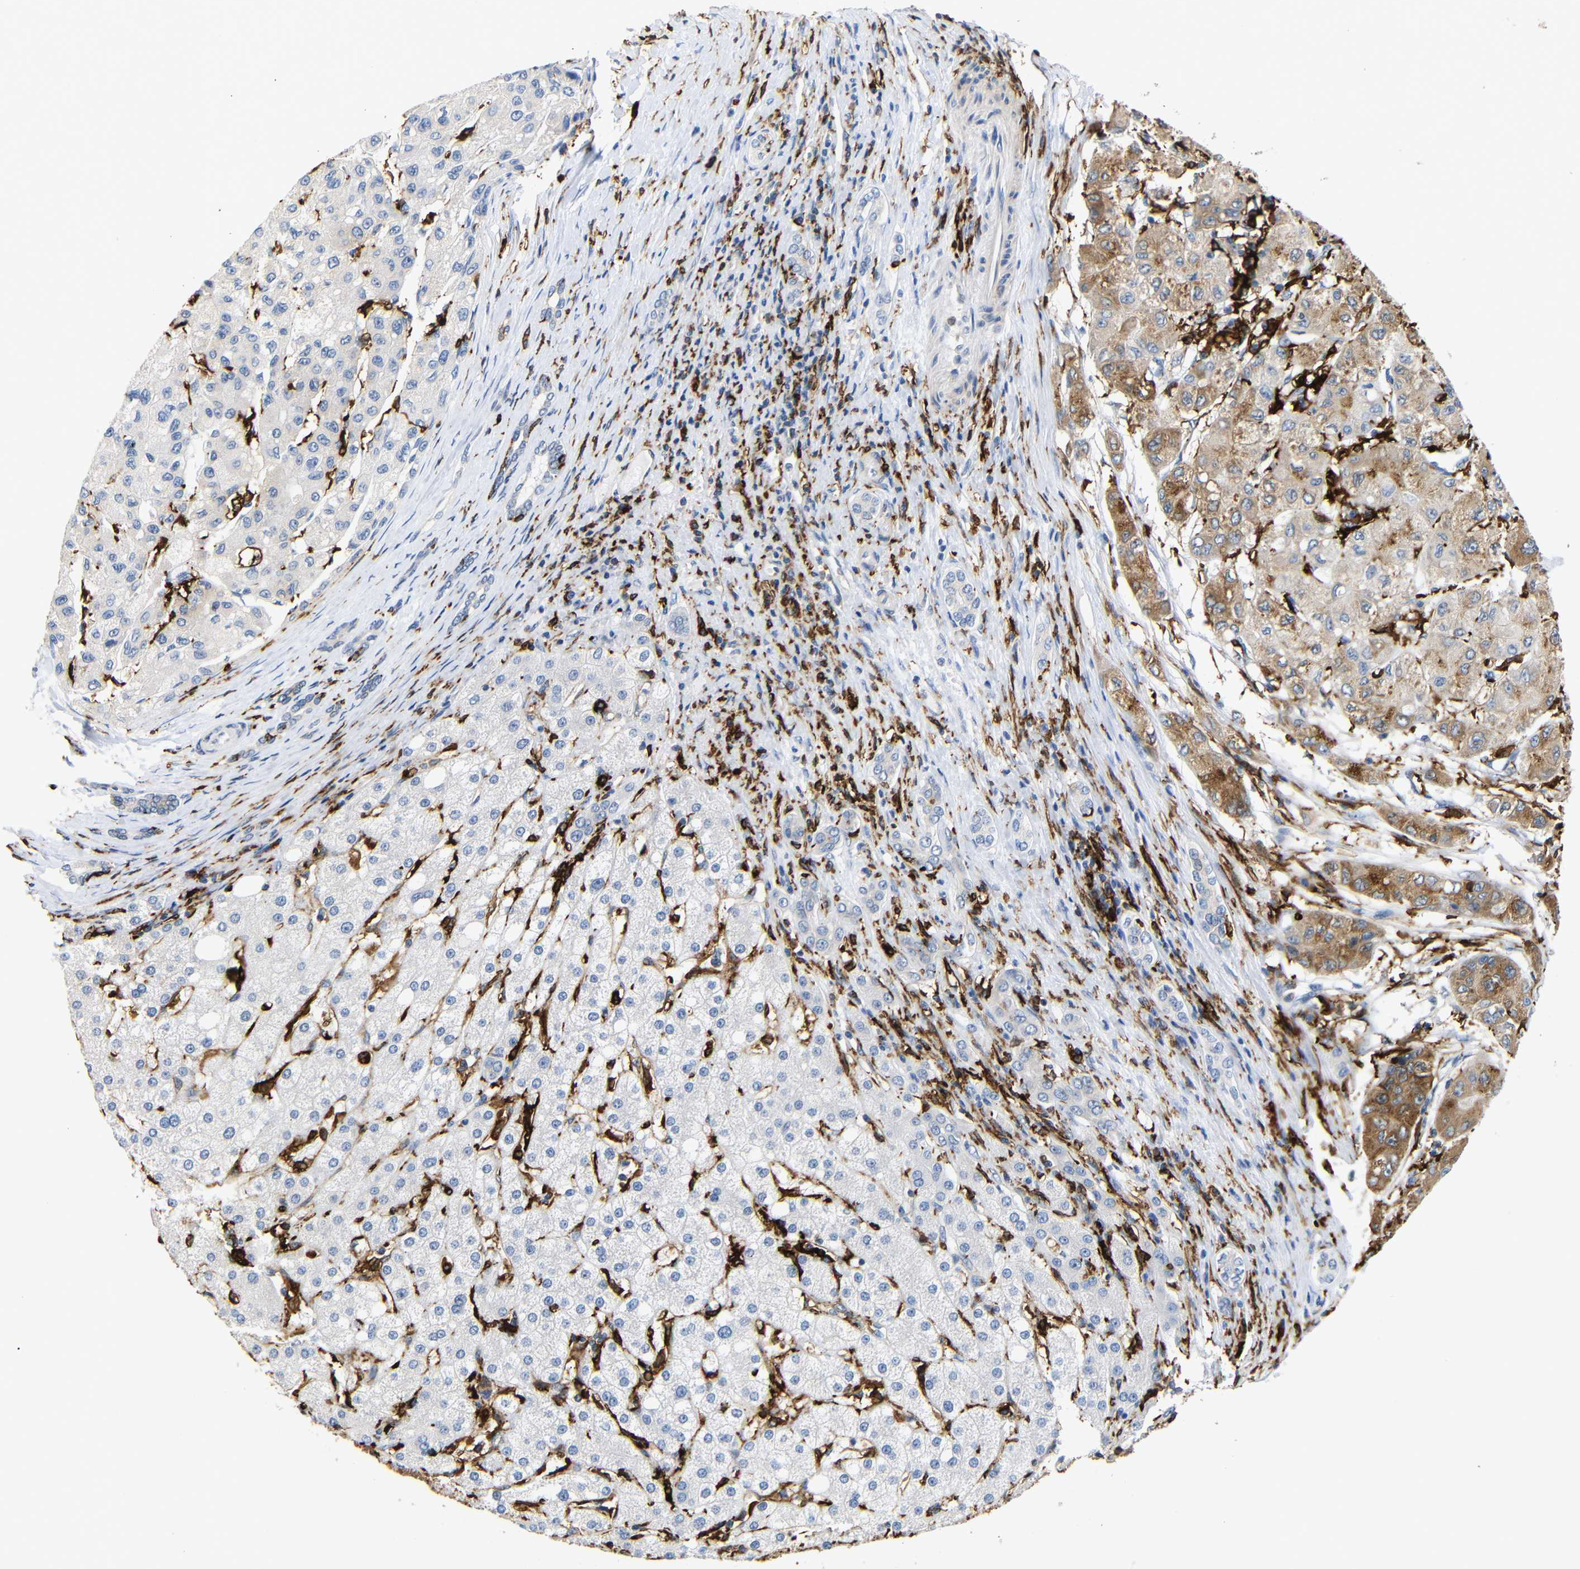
{"staining": {"intensity": "moderate", "quantity": "25%-75%", "location": "cytoplasmic/membranous"}, "tissue": "liver cancer", "cell_type": "Tumor cells", "image_type": "cancer", "snomed": [{"axis": "morphology", "description": "Carcinoma, Hepatocellular, NOS"}, {"axis": "topography", "description": "Liver"}], "caption": "Liver hepatocellular carcinoma stained with DAB (3,3'-diaminobenzidine) immunohistochemistry (IHC) shows medium levels of moderate cytoplasmic/membranous staining in about 25%-75% of tumor cells. Nuclei are stained in blue.", "gene": "HLA-DQB1", "patient": {"sex": "male", "age": 80}}